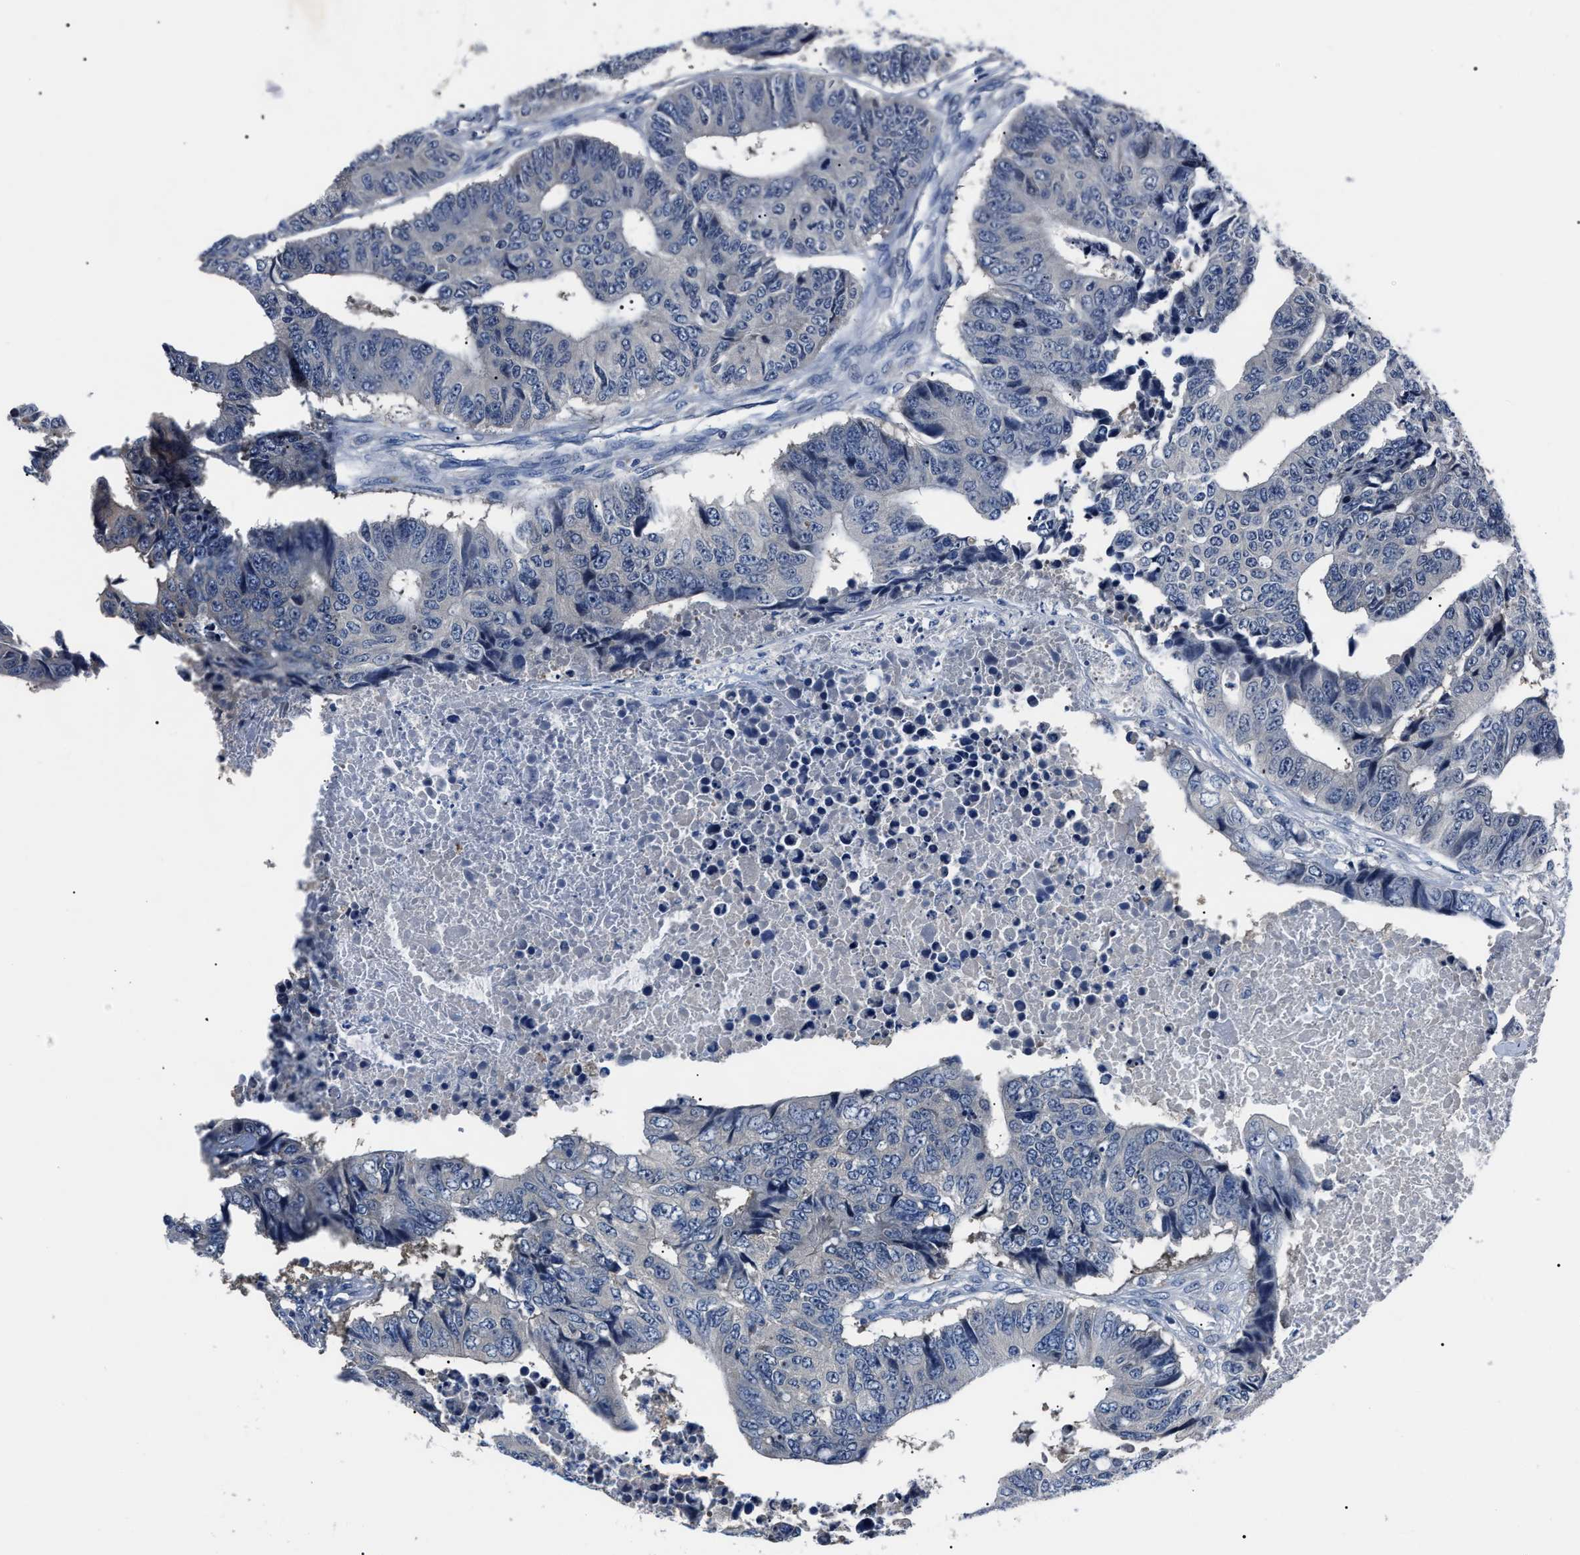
{"staining": {"intensity": "negative", "quantity": "none", "location": "none"}, "tissue": "colorectal cancer", "cell_type": "Tumor cells", "image_type": "cancer", "snomed": [{"axis": "morphology", "description": "Adenocarcinoma, NOS"}, {"axis": "topography", "description": "Rectum"}], "caption": "A high-resolution image shows immunohistochemistry (IHC) staining of colorectal cancer (adenocarcinoma), which displays no significant expression in tumor cells. Nuclei are stained in blue.", "gene": "LRWD1", "patient": {"sex": "male", "age": 84}}